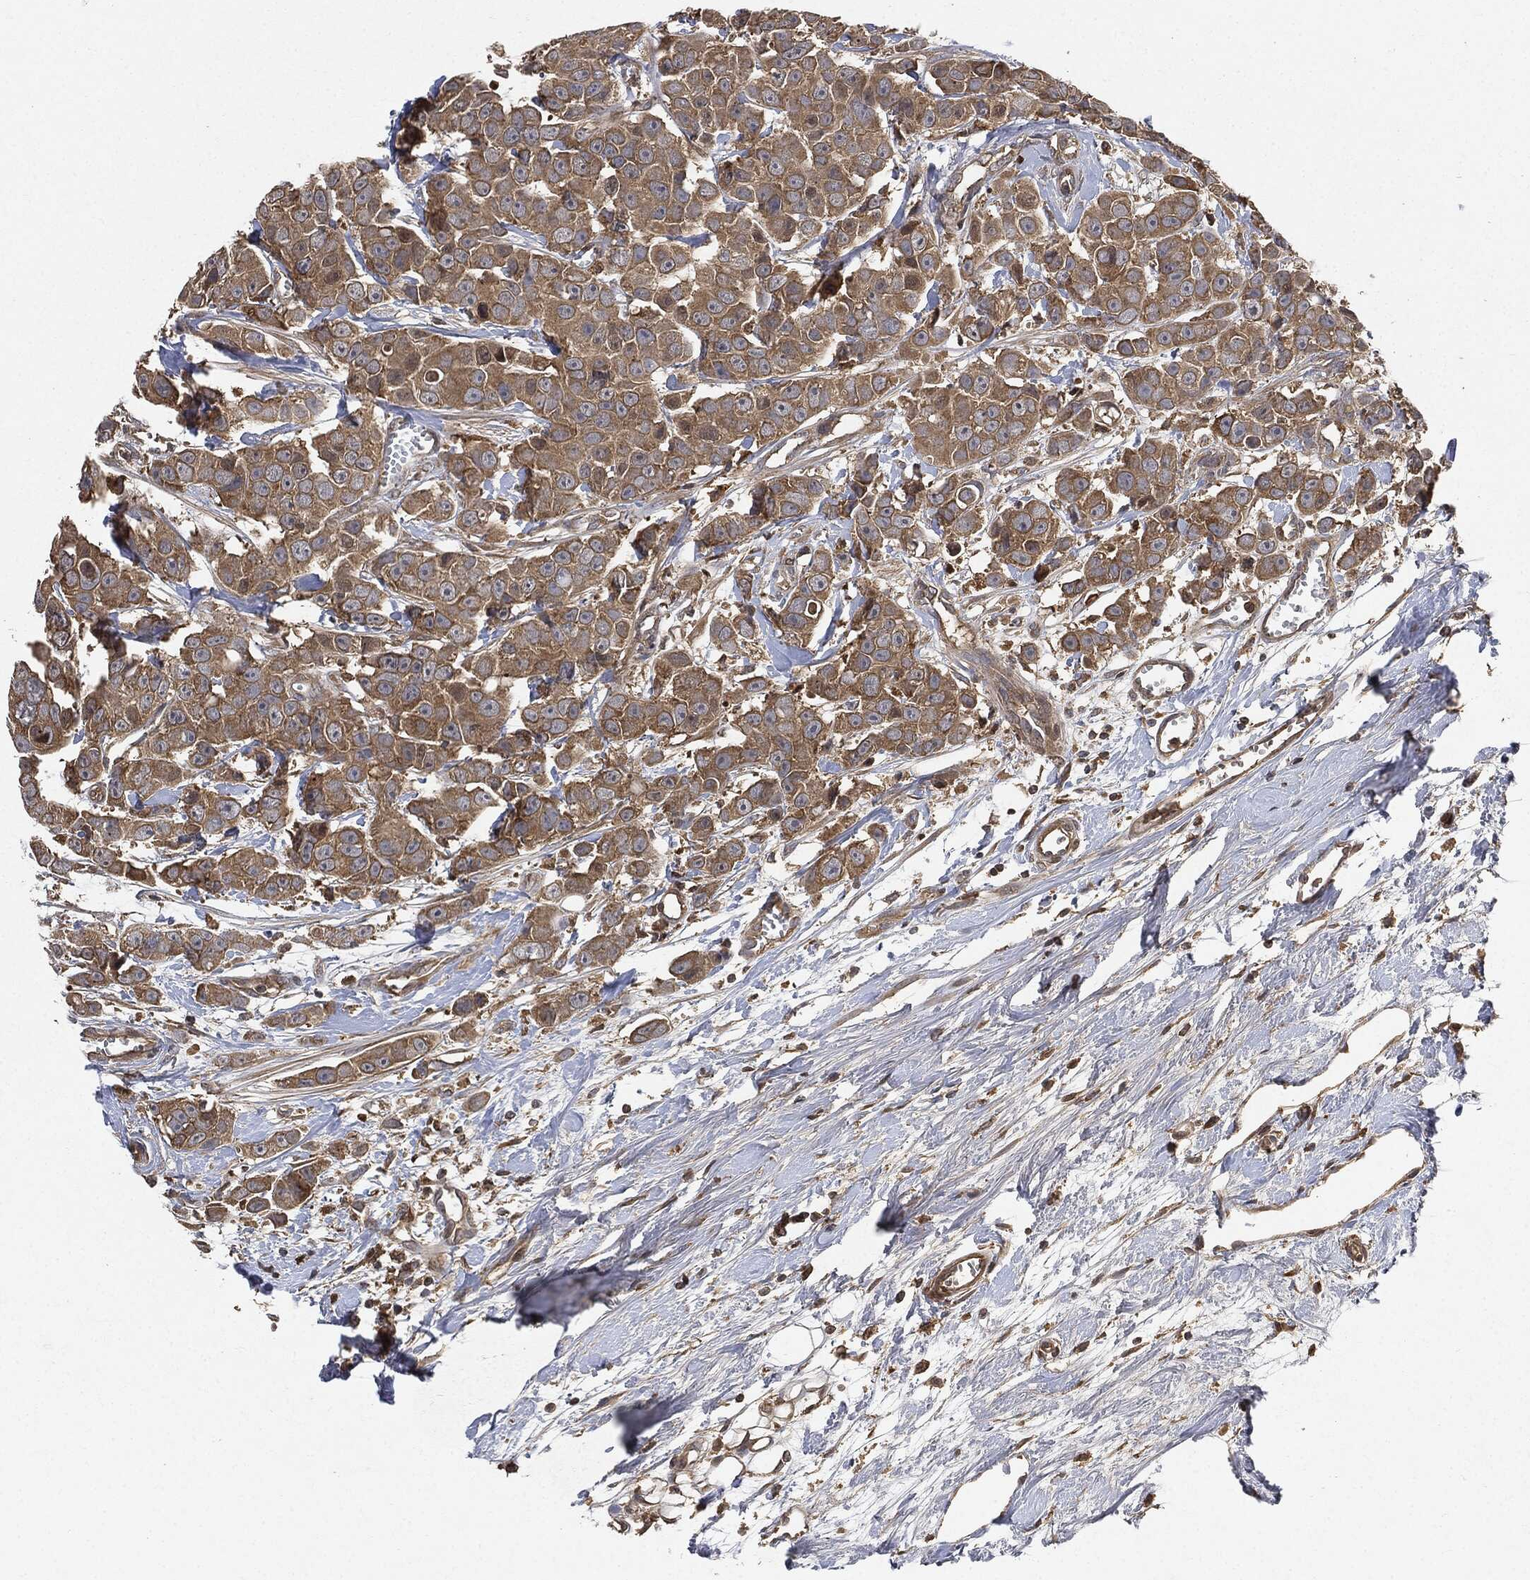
{"staining": {"intensity": "moderate", "quantity": ">75%", "location": "cytoplasmic/membranous"}, "tissue": "breast cancer", "cell_type": "Tumor cells", "image_type": "cancer", "snomed": [{"axis": "morphology", "description": "Duct carcinoma"}, {"axis": "topography", "description": "Breast"}], "caption": "Moderate cytoplasmic/membranous expression for a protein is seen in about >75% of tumor cells of breast cancer using IHC.", "gene": "BRAF", "patient": {"sex": "female", "age": 35}}